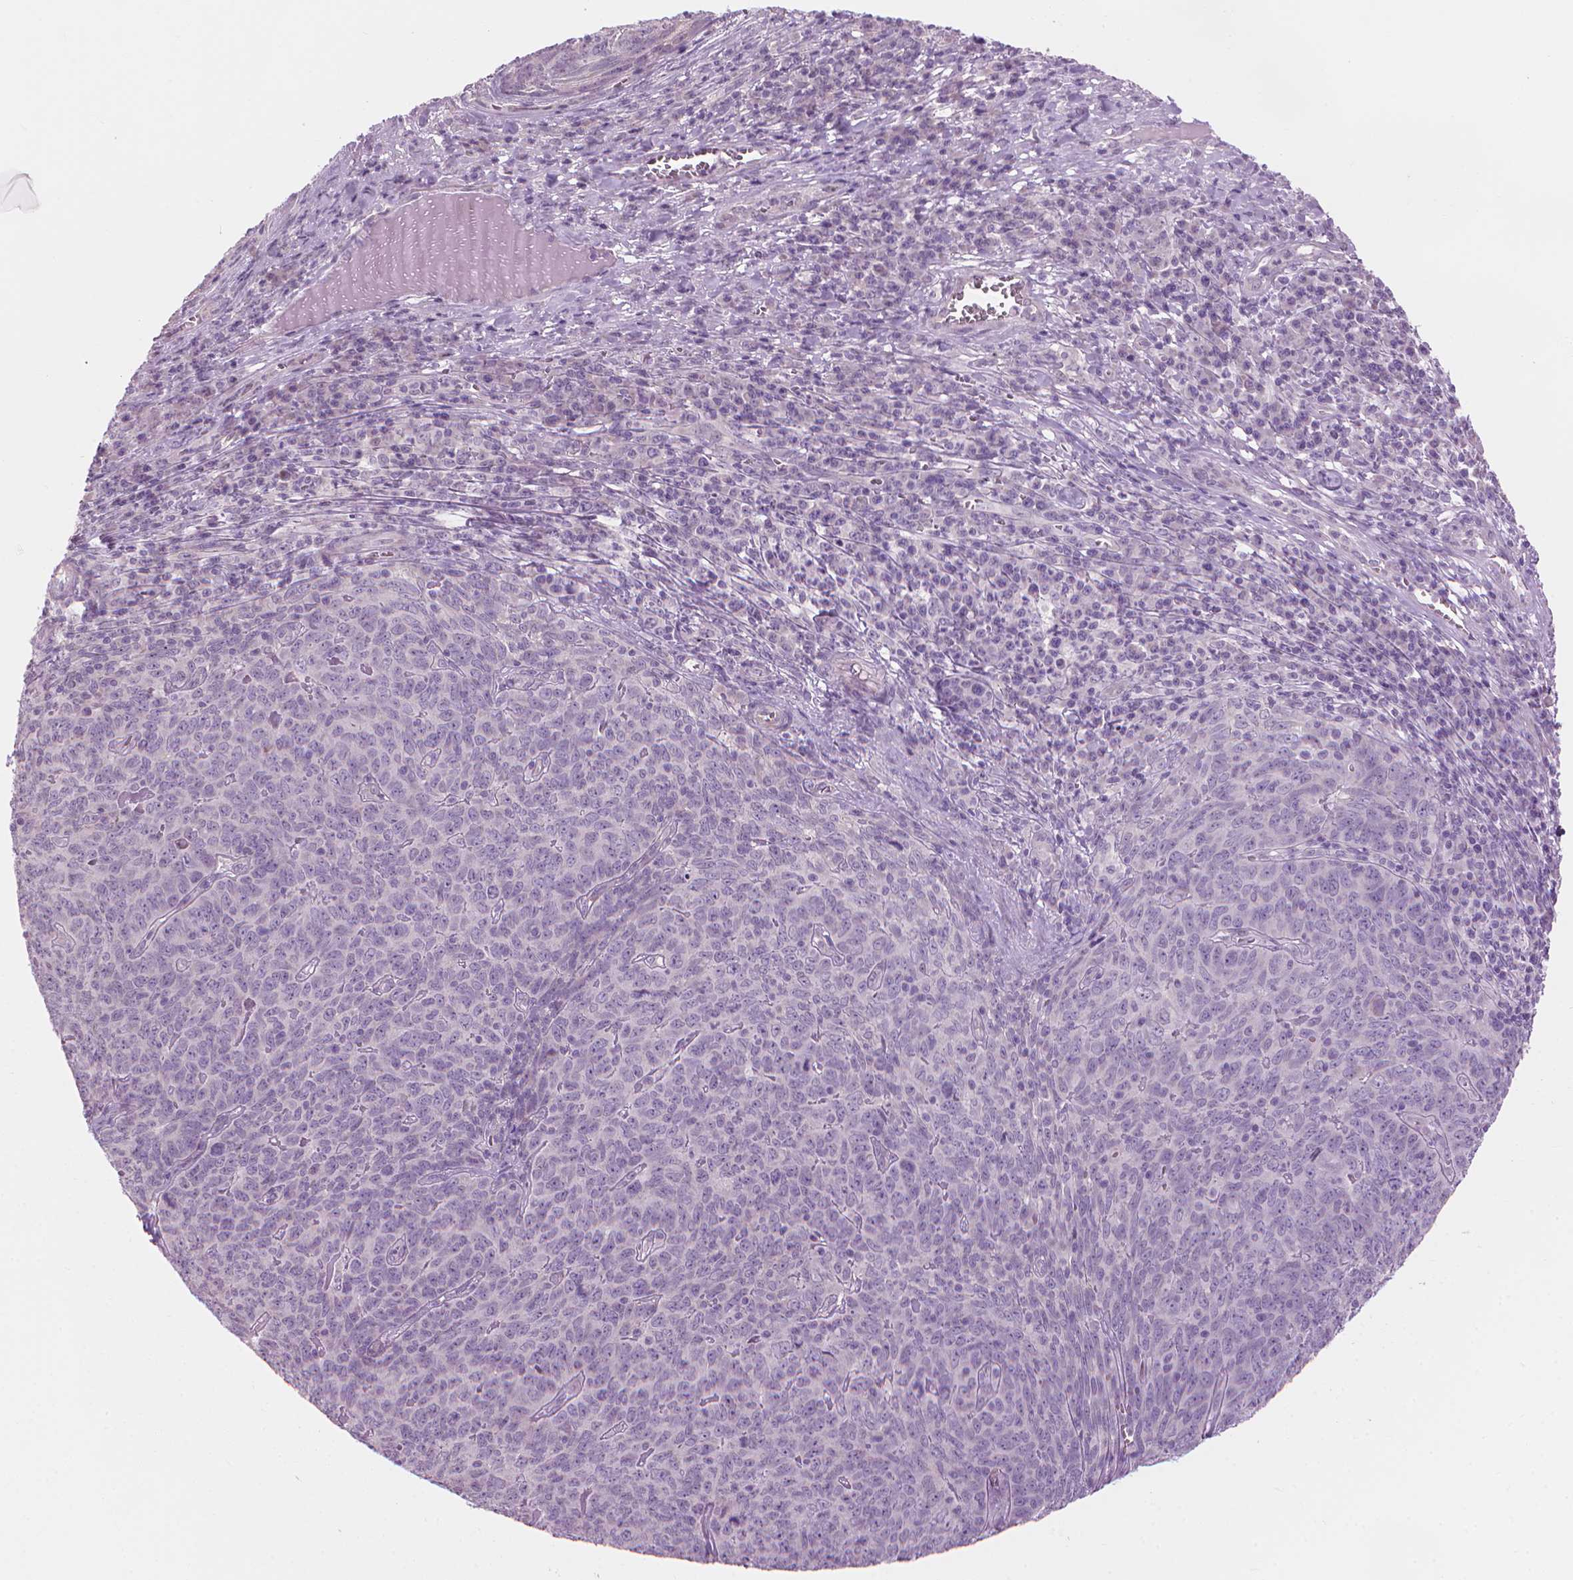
{"staining": {"intensity": "negative", "quantity": "none", "location": "none"}, "tissue": "skin cancer", "cell_type": "Tumor cells", "image_type": "cancer", "snomed": [{"axis": "morphology", "description": "Squamous cell carcinoma, NOS"}, {"axis": "topography", "description": "Skin"}, {"axis": "topography", "description": "Anal"}], "caption": "Skin squamous cell carcinoma was stained to show a protein in brown. There is no significant staining in tumor cells.", "gene": "CFAP126", "patient": {"sex": "female", "age": 51}}